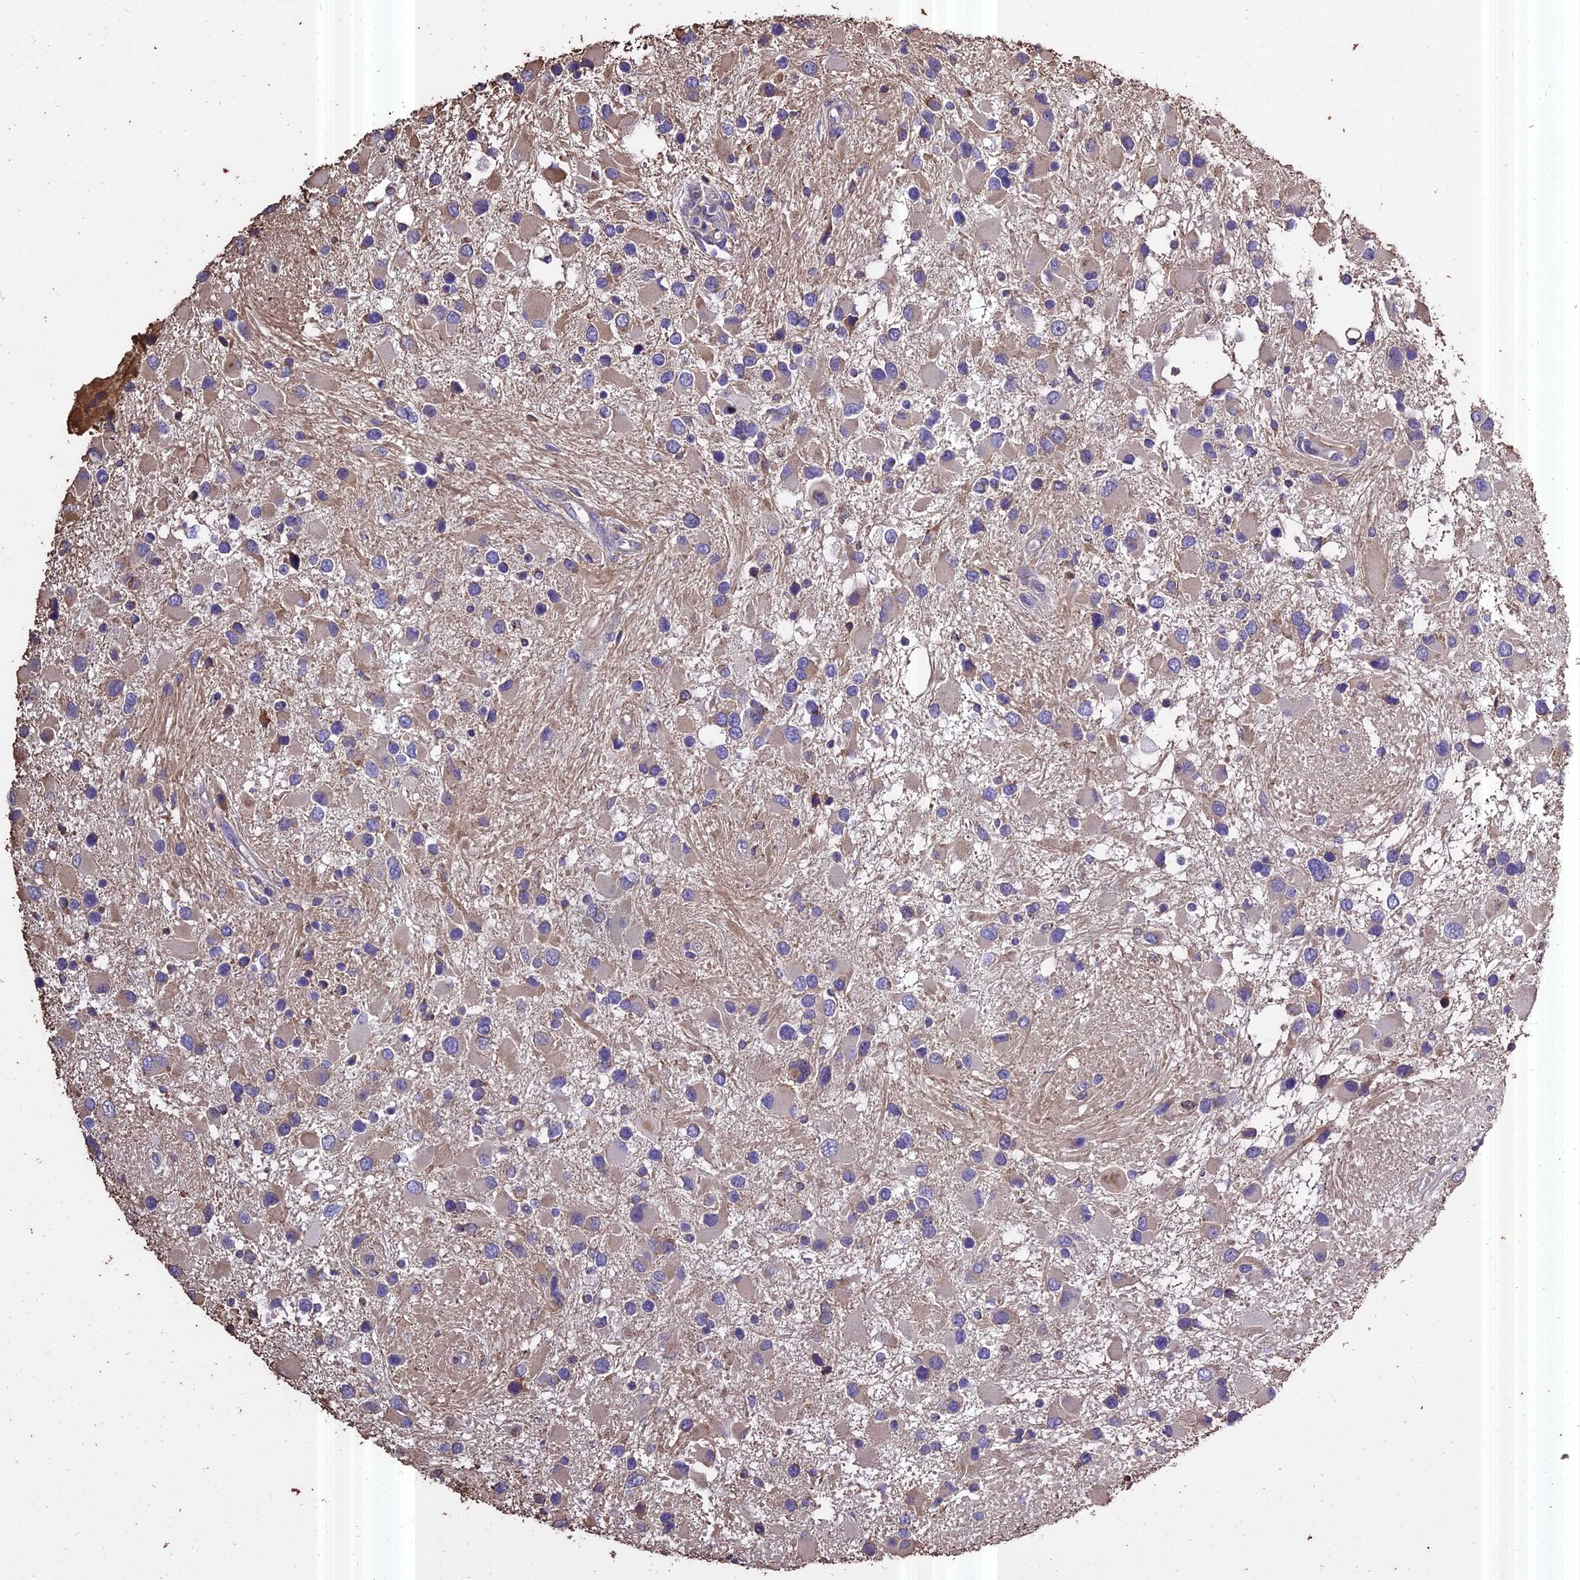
{"staining": {"intensity": "weak", "quantity": "<25%", "location": "cytoplasmic/membranous"}, "tissue": "glioma", "cell_type": "Tumor cells", "image_type": "cancer", "snomed": [{"axis": "morphology", "description": "Glioma, malignant, High grade"}, {"axis": "topography", "description": "Brain"}], "caption": "Immunohistochemistry (IHC) photomicrograph of glioma stained for a protein (brown), which reveals no staining in tumor cells.", "gene": "PGPEP1L", "patient": {"sex": "male", "age": 53}}